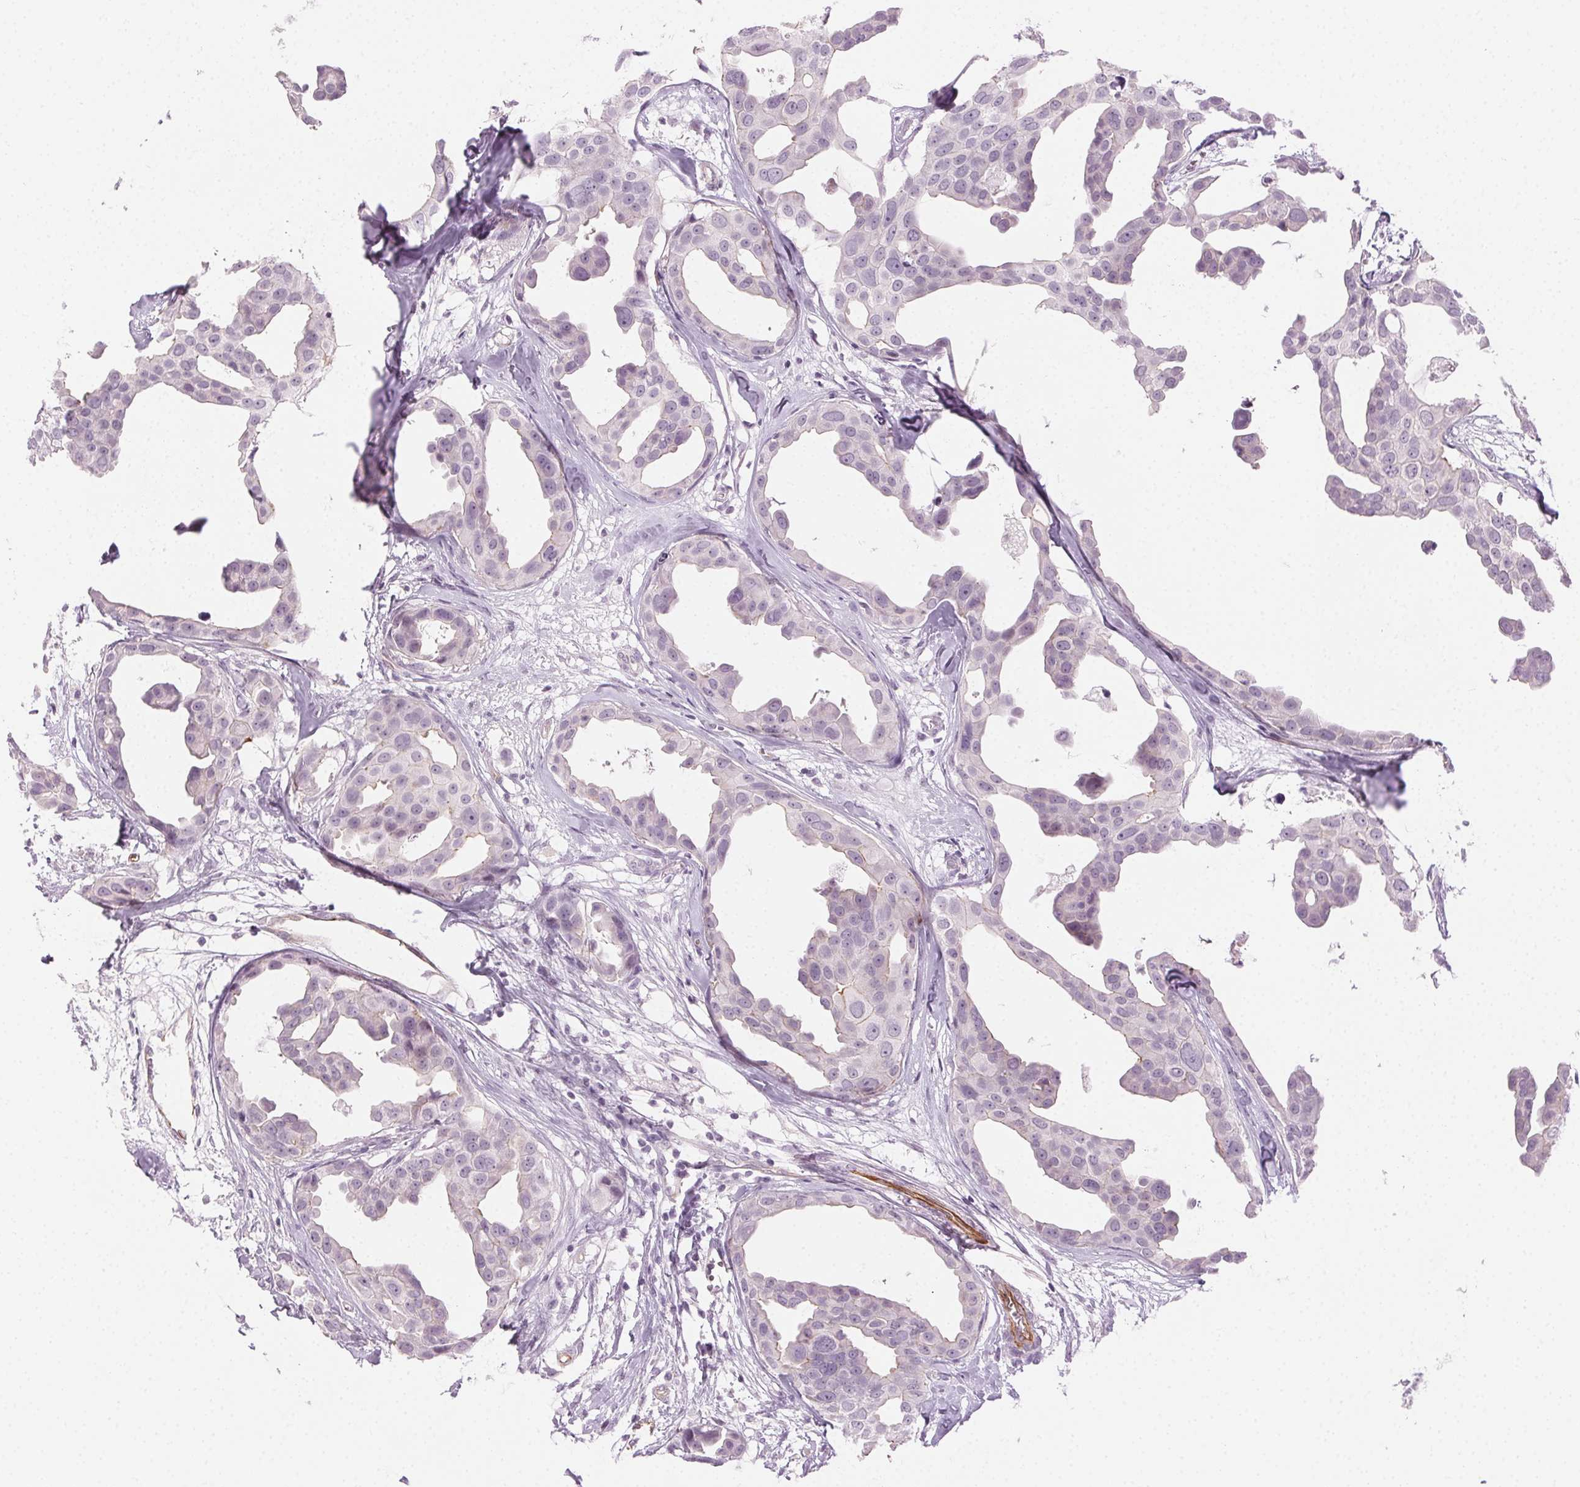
{"staining": {"intensity": "negative", "quantity": "none", "location": "none"}, "tissue": "breast cancer", "cell_type": "Tumor cells", "image_type": "cancer", "snomed": [{"axis": "morphology", "description": "Duct carcinoma"}, {"axis": "topography", "description": "Breast"}], "caption": "Immunohistochemical staining of human breast cancer shows no significant positivity in tumor cells.", "gene": "AIF1L", "patient": {"sex": "female", "age": 38}}